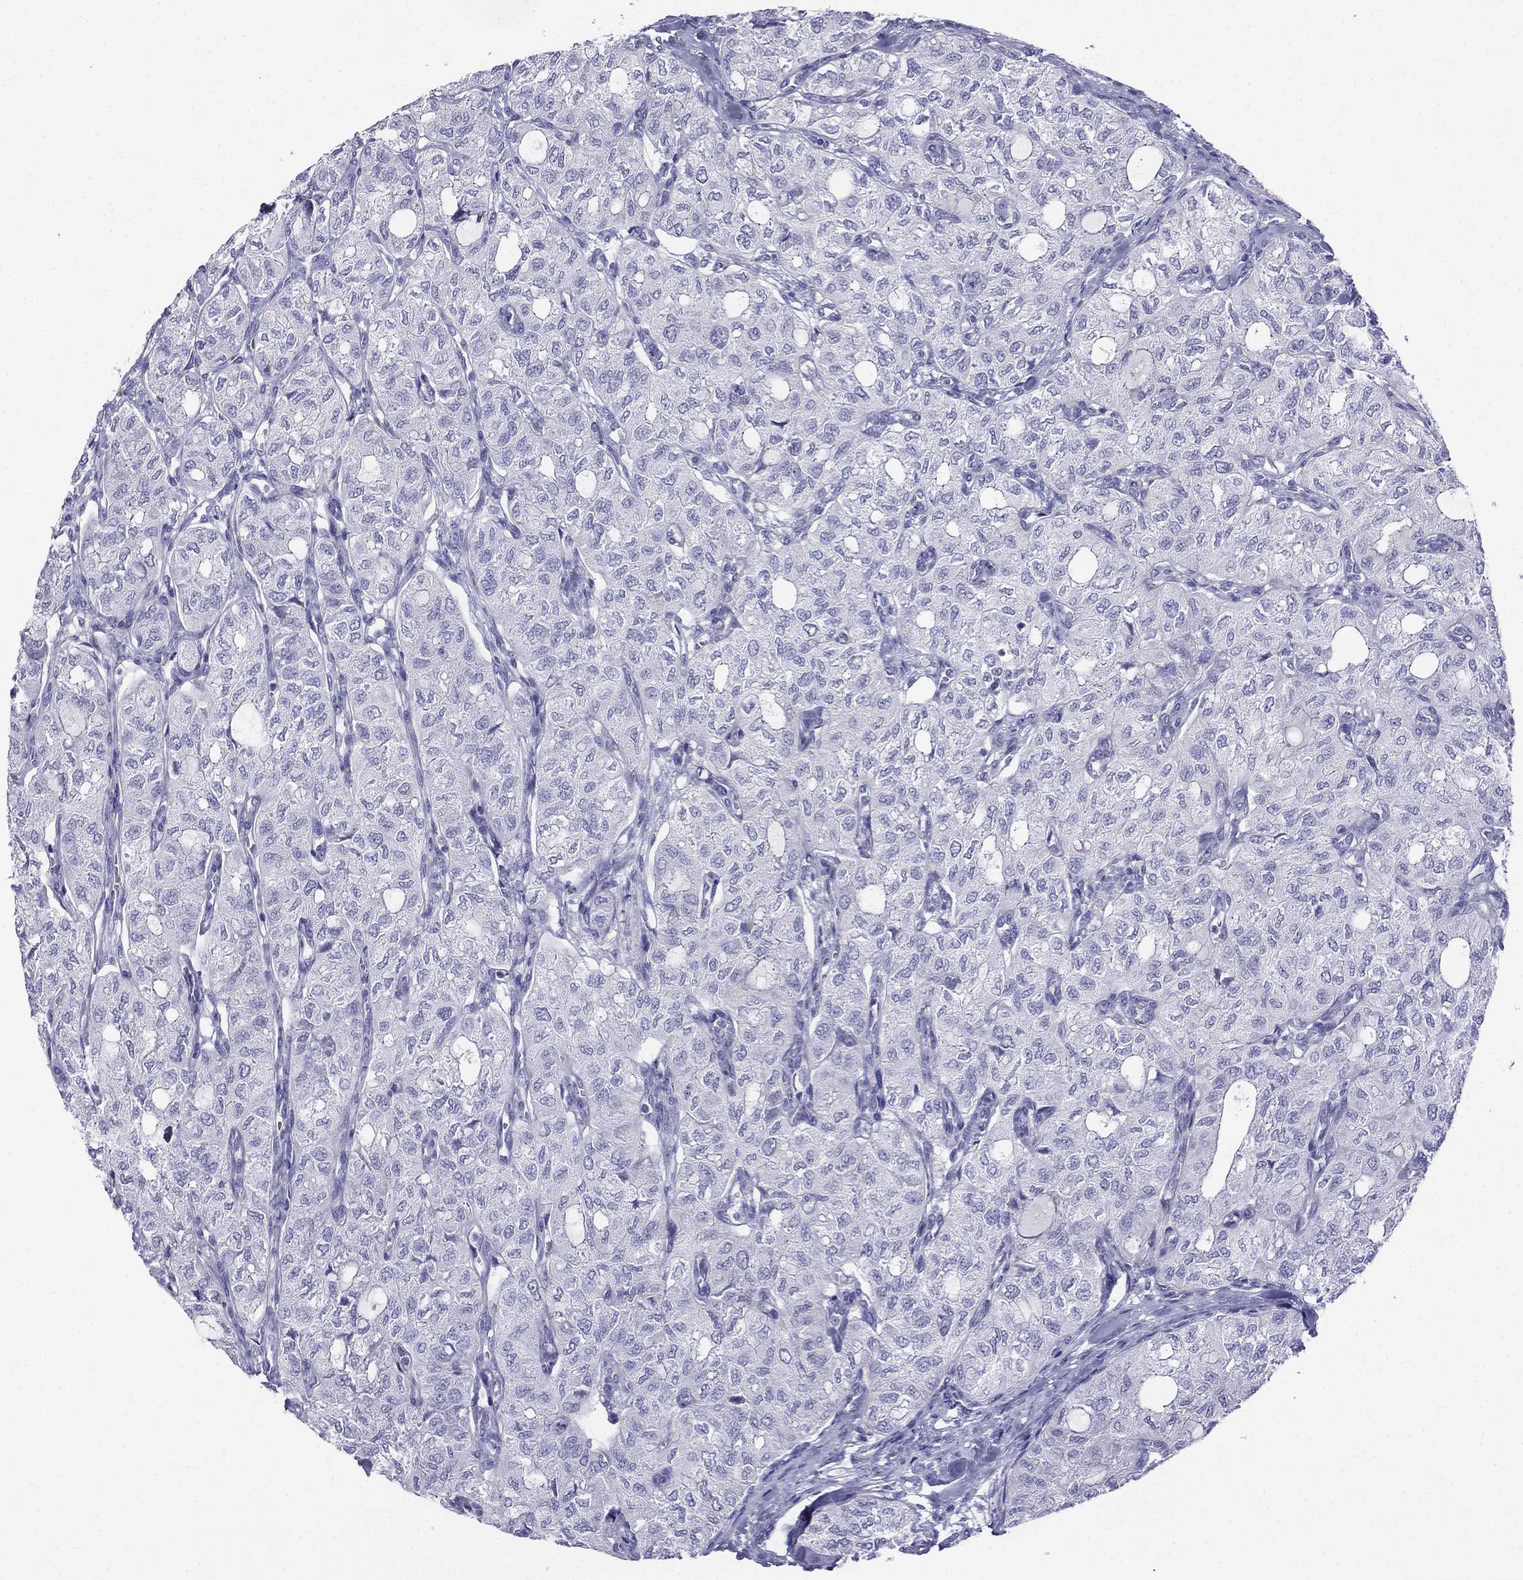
{"staining": {"intensity": "negative", "quantity": "none", "location": "none"}, "tissue": "thyroid cancer", "cell_type": "Tumor cells", "image_type": "cancer", "snomed": [{"axis": "morphology", "description": "Follicular adenoma carcinoma, NOS"}, {"axis": "topography", "description": "Thyroid gland"}], "caption": "An immunohistochemistry photomicrograph of follicular adenoma carcinoma (thyroid) is shown. There is no staining in tumor cells of follicular adenoma carcinoma (thyroid).", "gene": "ALOXE3", "patient": {"sex": "male", "age": 75}}